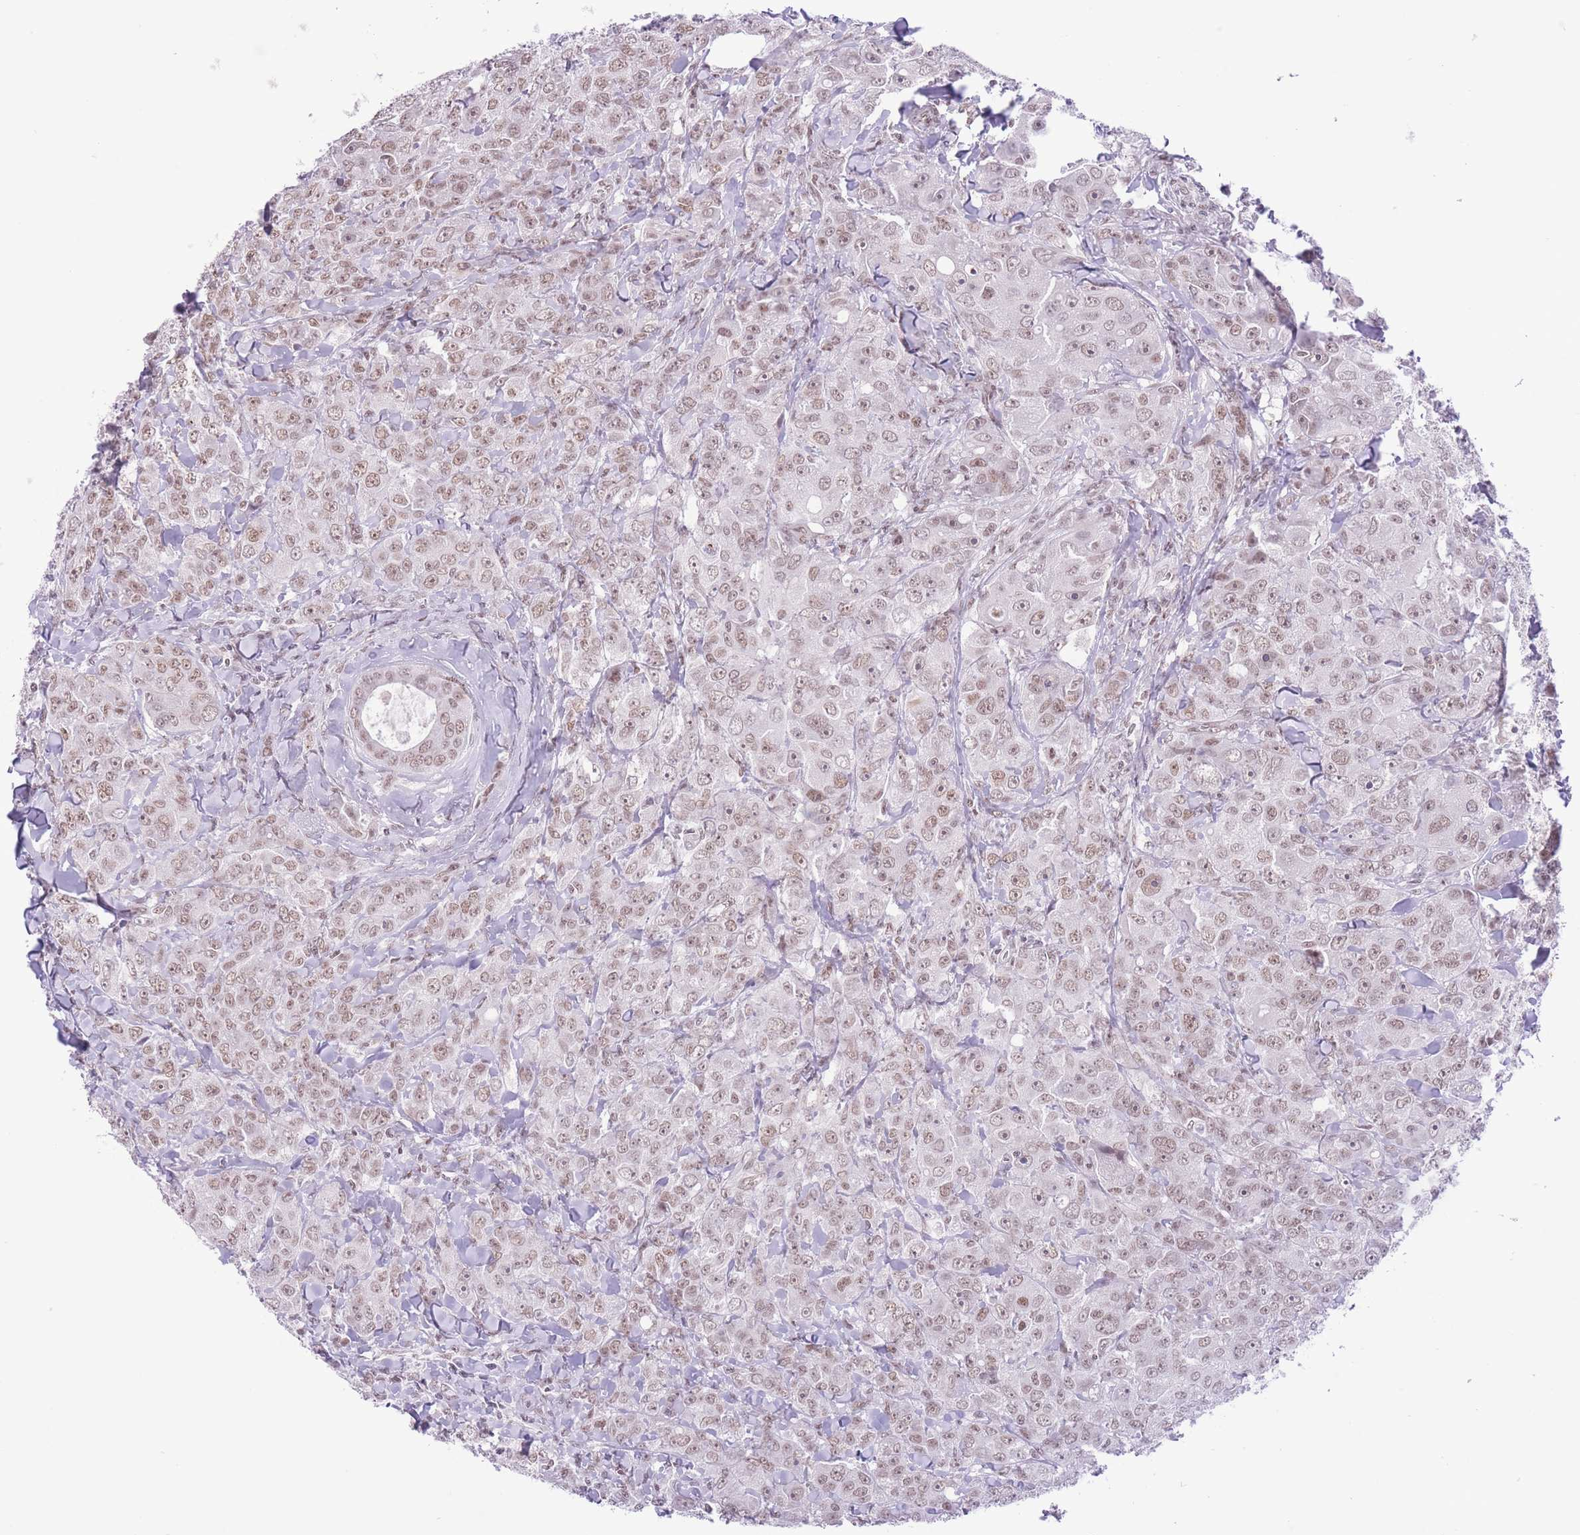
{"staining": {"intensity": "moderate", "quantity": ">75%", "location": "nuclear"}, "tissue": "breast cancer", "cell_type": "Tumor cells", "image_type": "cancer", "snomed": [{"axis": "morphology", "description": "Duct carcinoma"}, {"axis": "topography", "description": "Breast"}], "caption": "Breast invasive ductal carcinoma tissue shows moderate nuclear expression in approximately >75% of tumor cells, visualized by immunohistochemistry.", "gene": "ZBED5", "patient": {"sex": "female", "age": 43}}